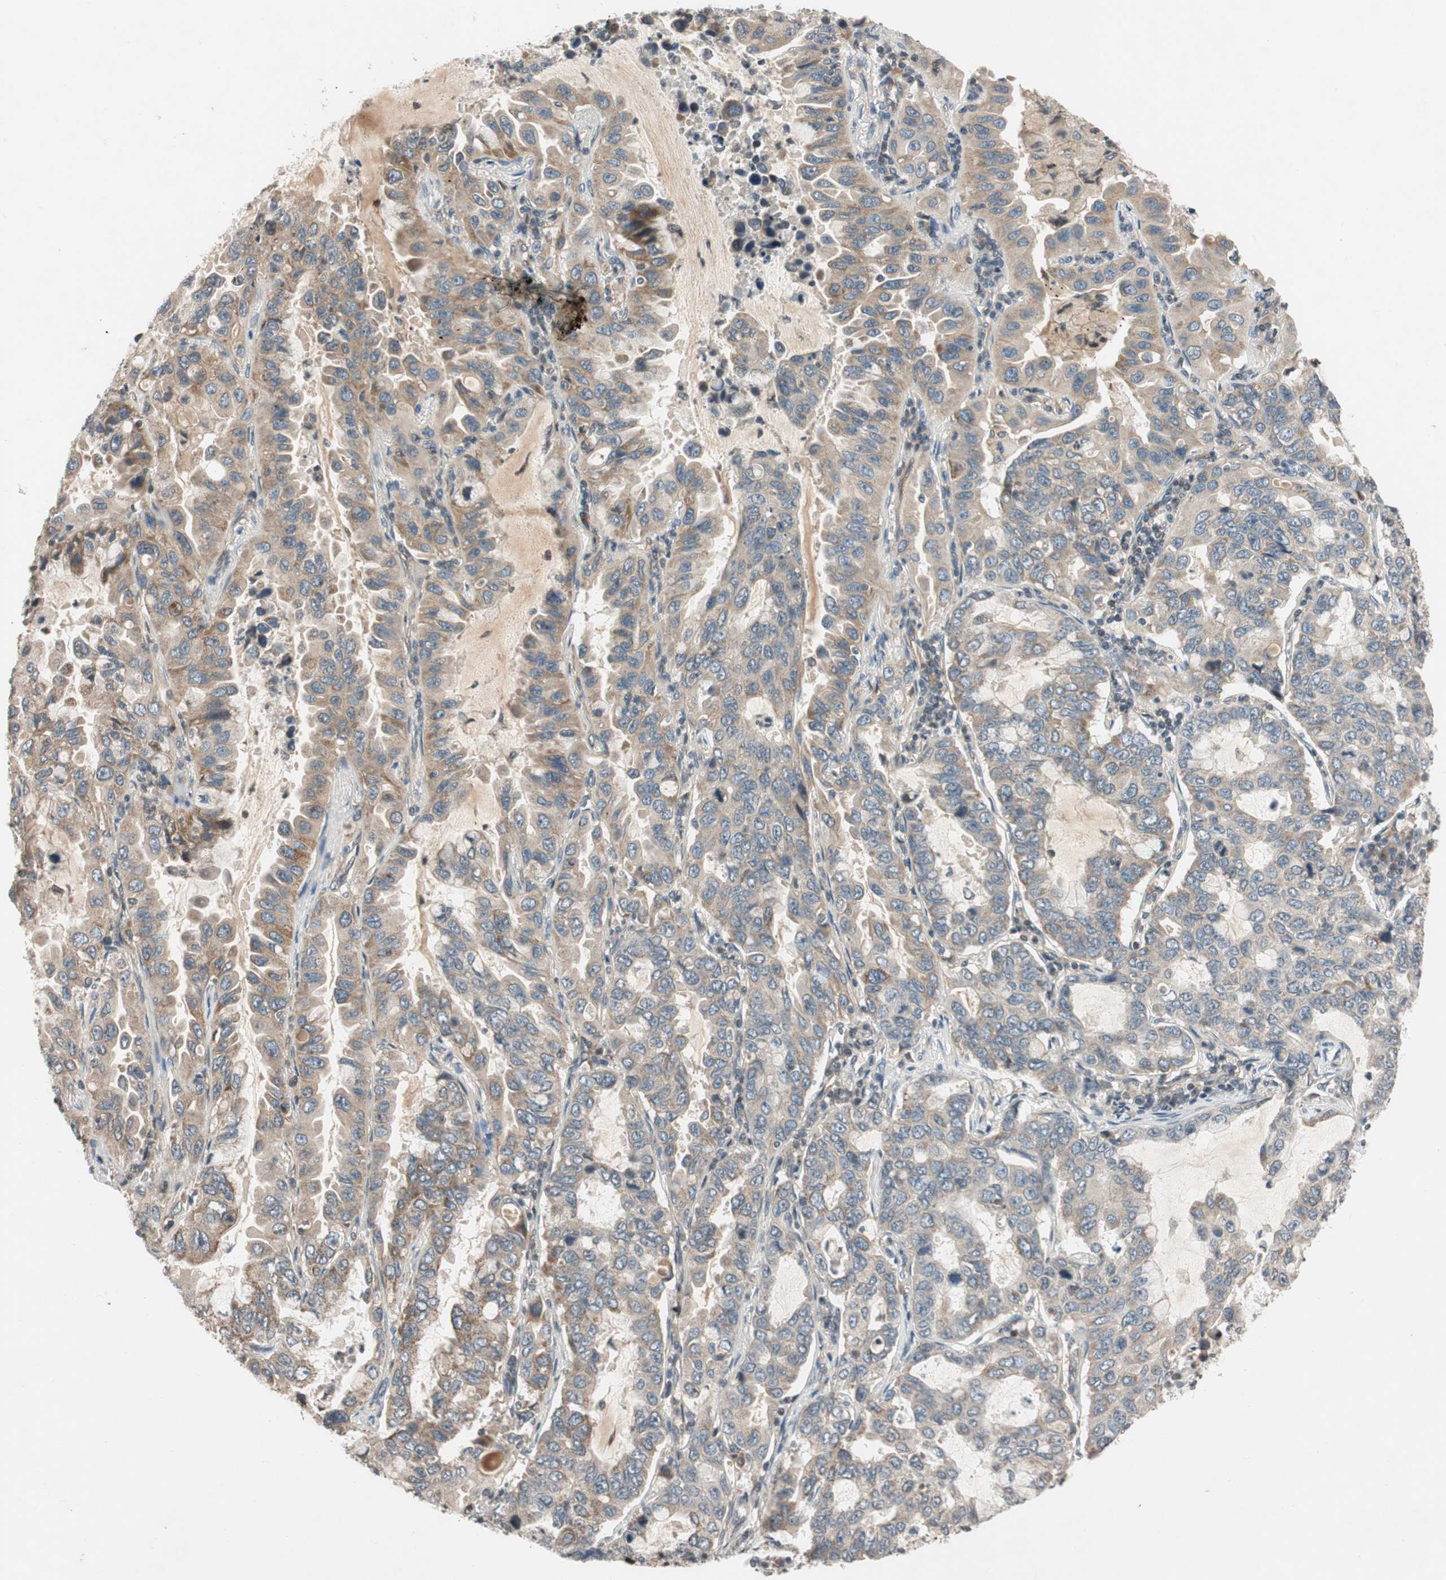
{"staining": {"intensity": "weak", "quantity": ">75%", "location": "cytoplasmic/membranous"}, "tissue": "lung cancer", "cell_type": "Tumor cells", "image_type": "cancer", "snomed": [{"axis": "morphology", "description": "Adenocarcinoma, NOS"}, {"axis": "topography", "description": "Lung"}], "caption": "This image reveals immunohistochemistry staining of human lung cancer, with low weak cytoplasmic/membranous positivity in approximately >75% of tumor cells.", "gene": "GCLM", "patient": {"sex": "male", "age": 64}}